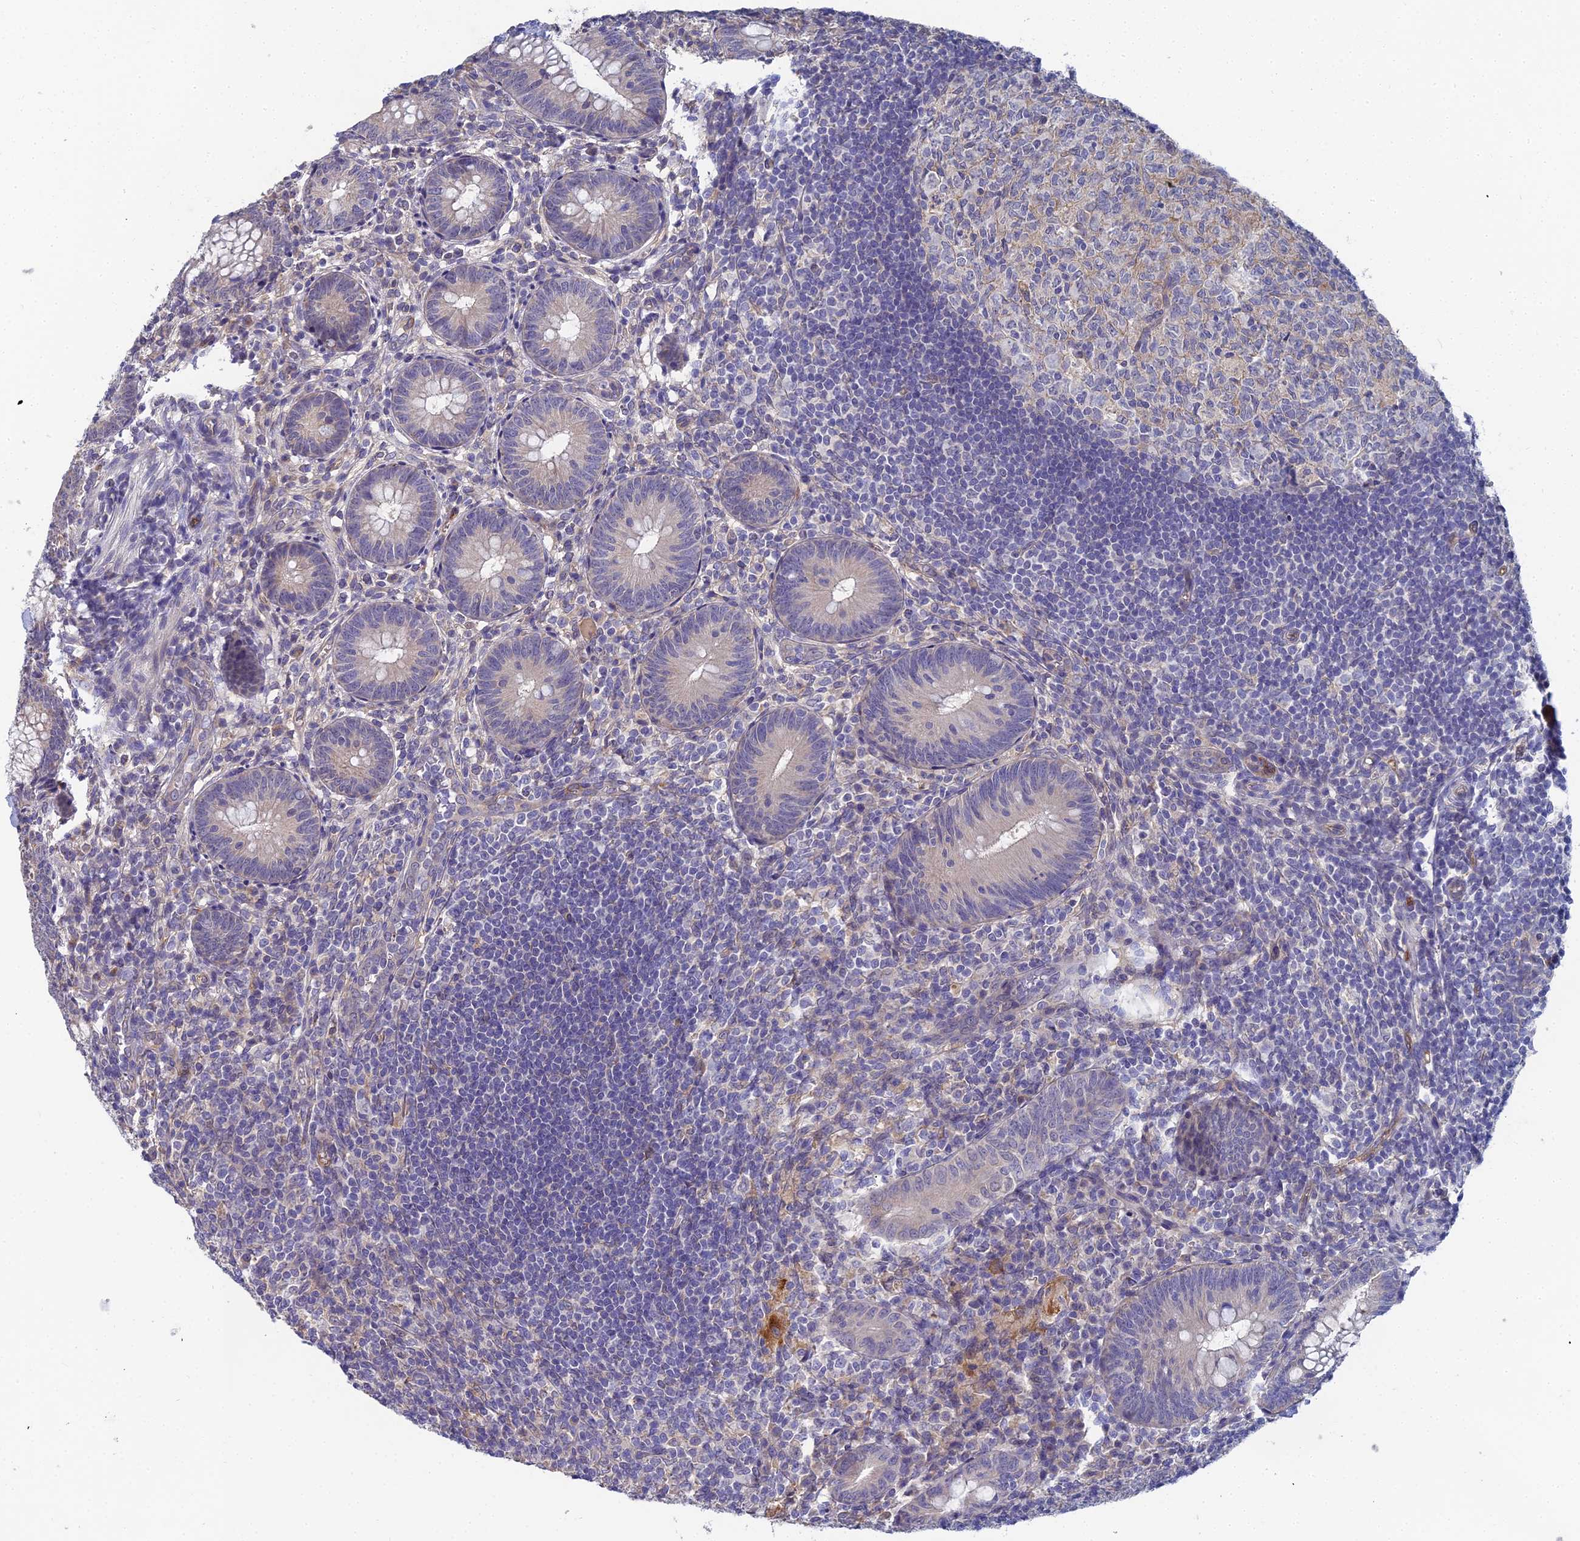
{"staining": {"intensity": "weak", "quantity": "<25%", "location": "cytoplasmic/membranous"}, "tissue": "appendix", "cell_type": "Glandular cells", "image_type": "normal", "snomed": [{"axis": "morphology", "description": "Normal tissue, NOS"}, {"axis": "topography", "description": "Appendix"}], "caption": "Glandular cells show no significant protein staining in normal appendix. (DAB immunohistochemistry (IHC), high magnification).", "gene": "RDX", "patient": {"sex": "male", "age": 14}}